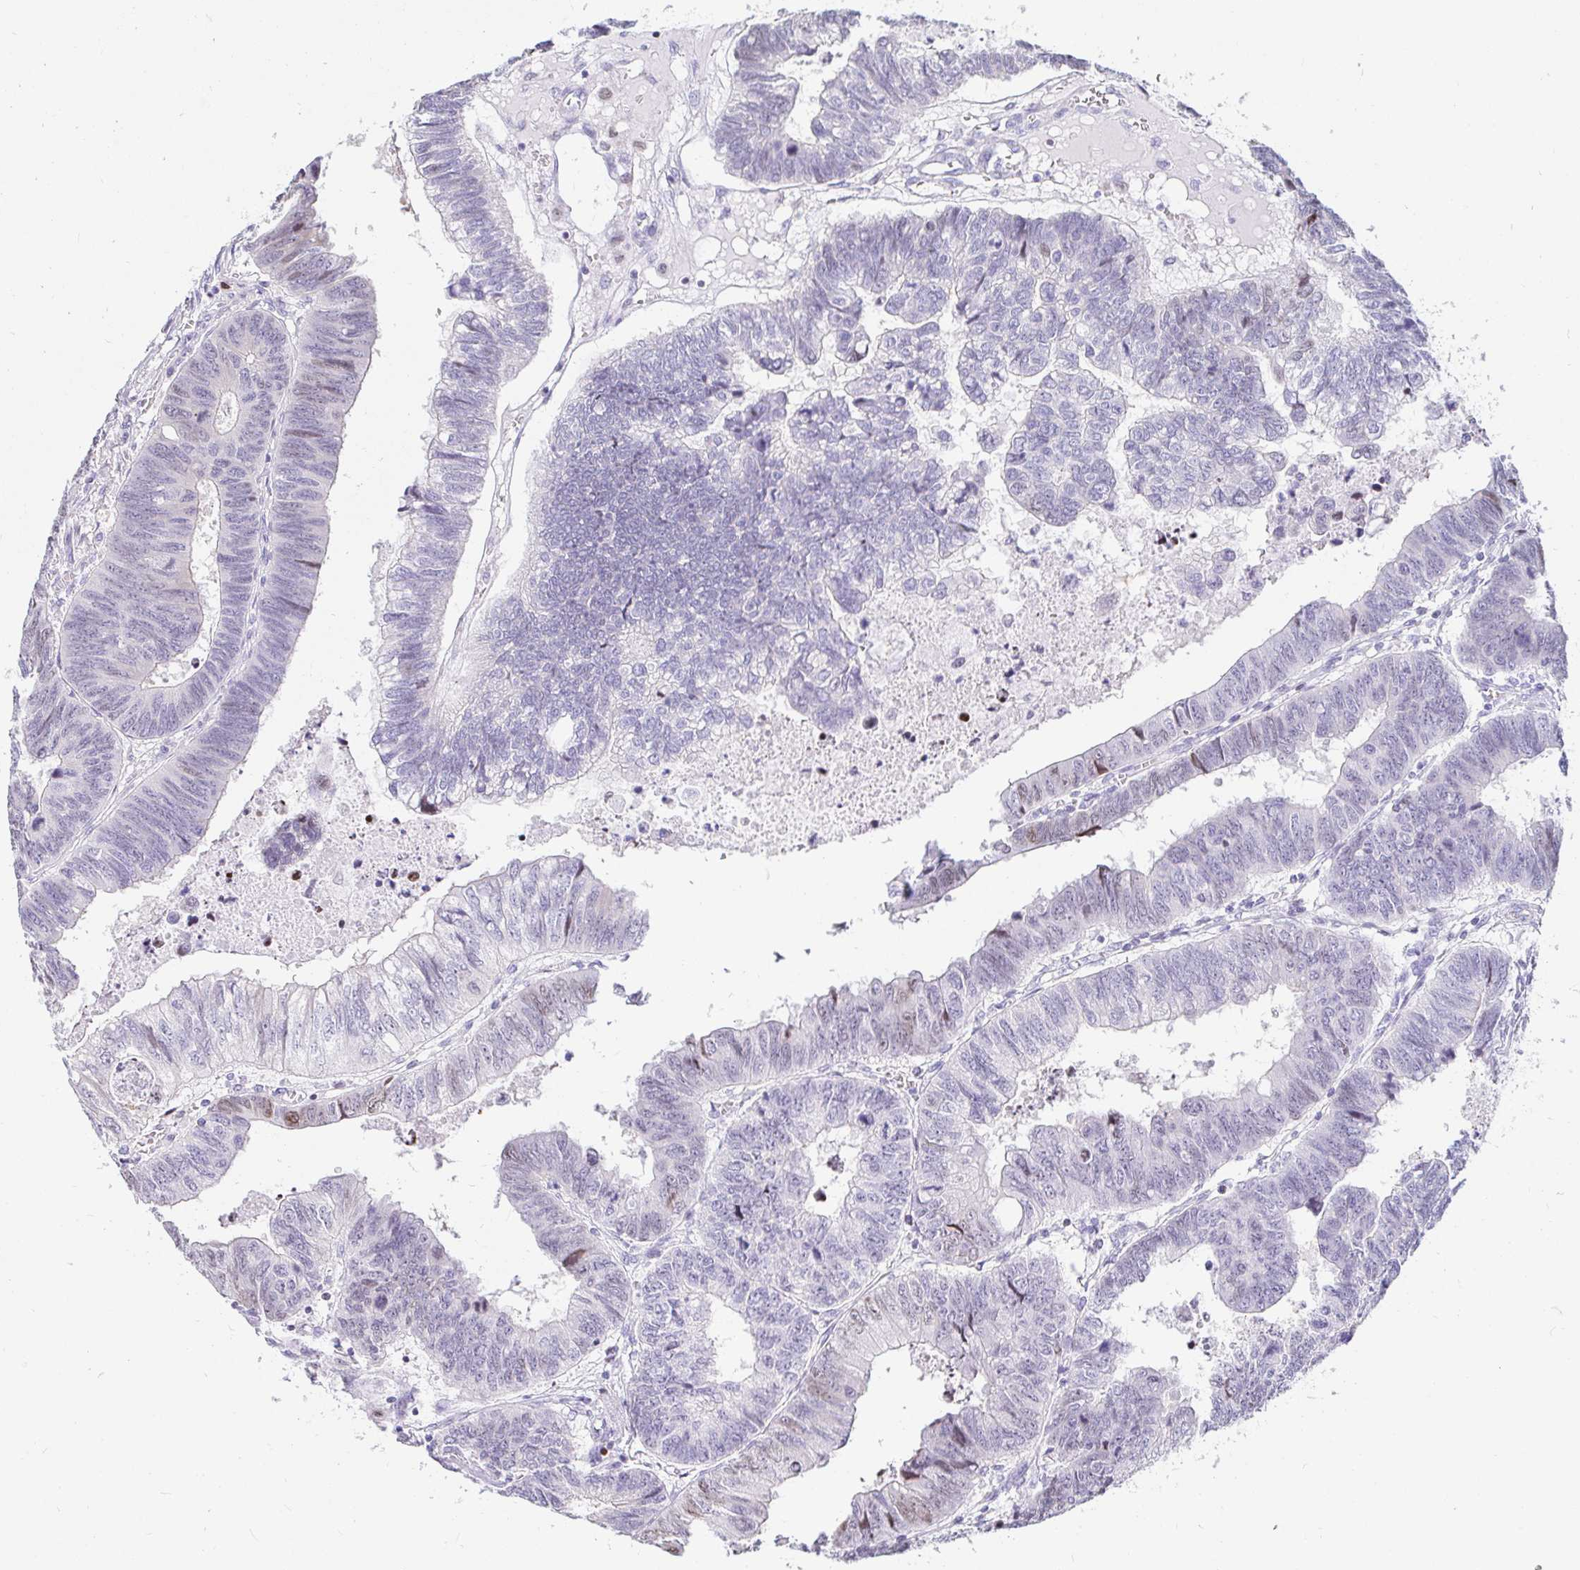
{"staining": {"intensity": "negative", "quantity": "none", "location": "none"}, "tissue": "colorectal cancer", "cell_type": "Tumor cells", "image_type": "cancer", "snomed": [{"axis": "morphology", "description": "Adenocarcinoma, NOS"}, {"axis": "topography", "description": "Colon"}], "caption": "There is no significant expression in tumor cells of colorectal adenocarcinoma.", "gene": "CAPSL", "patient": {"sex": "male", "age": 62}}